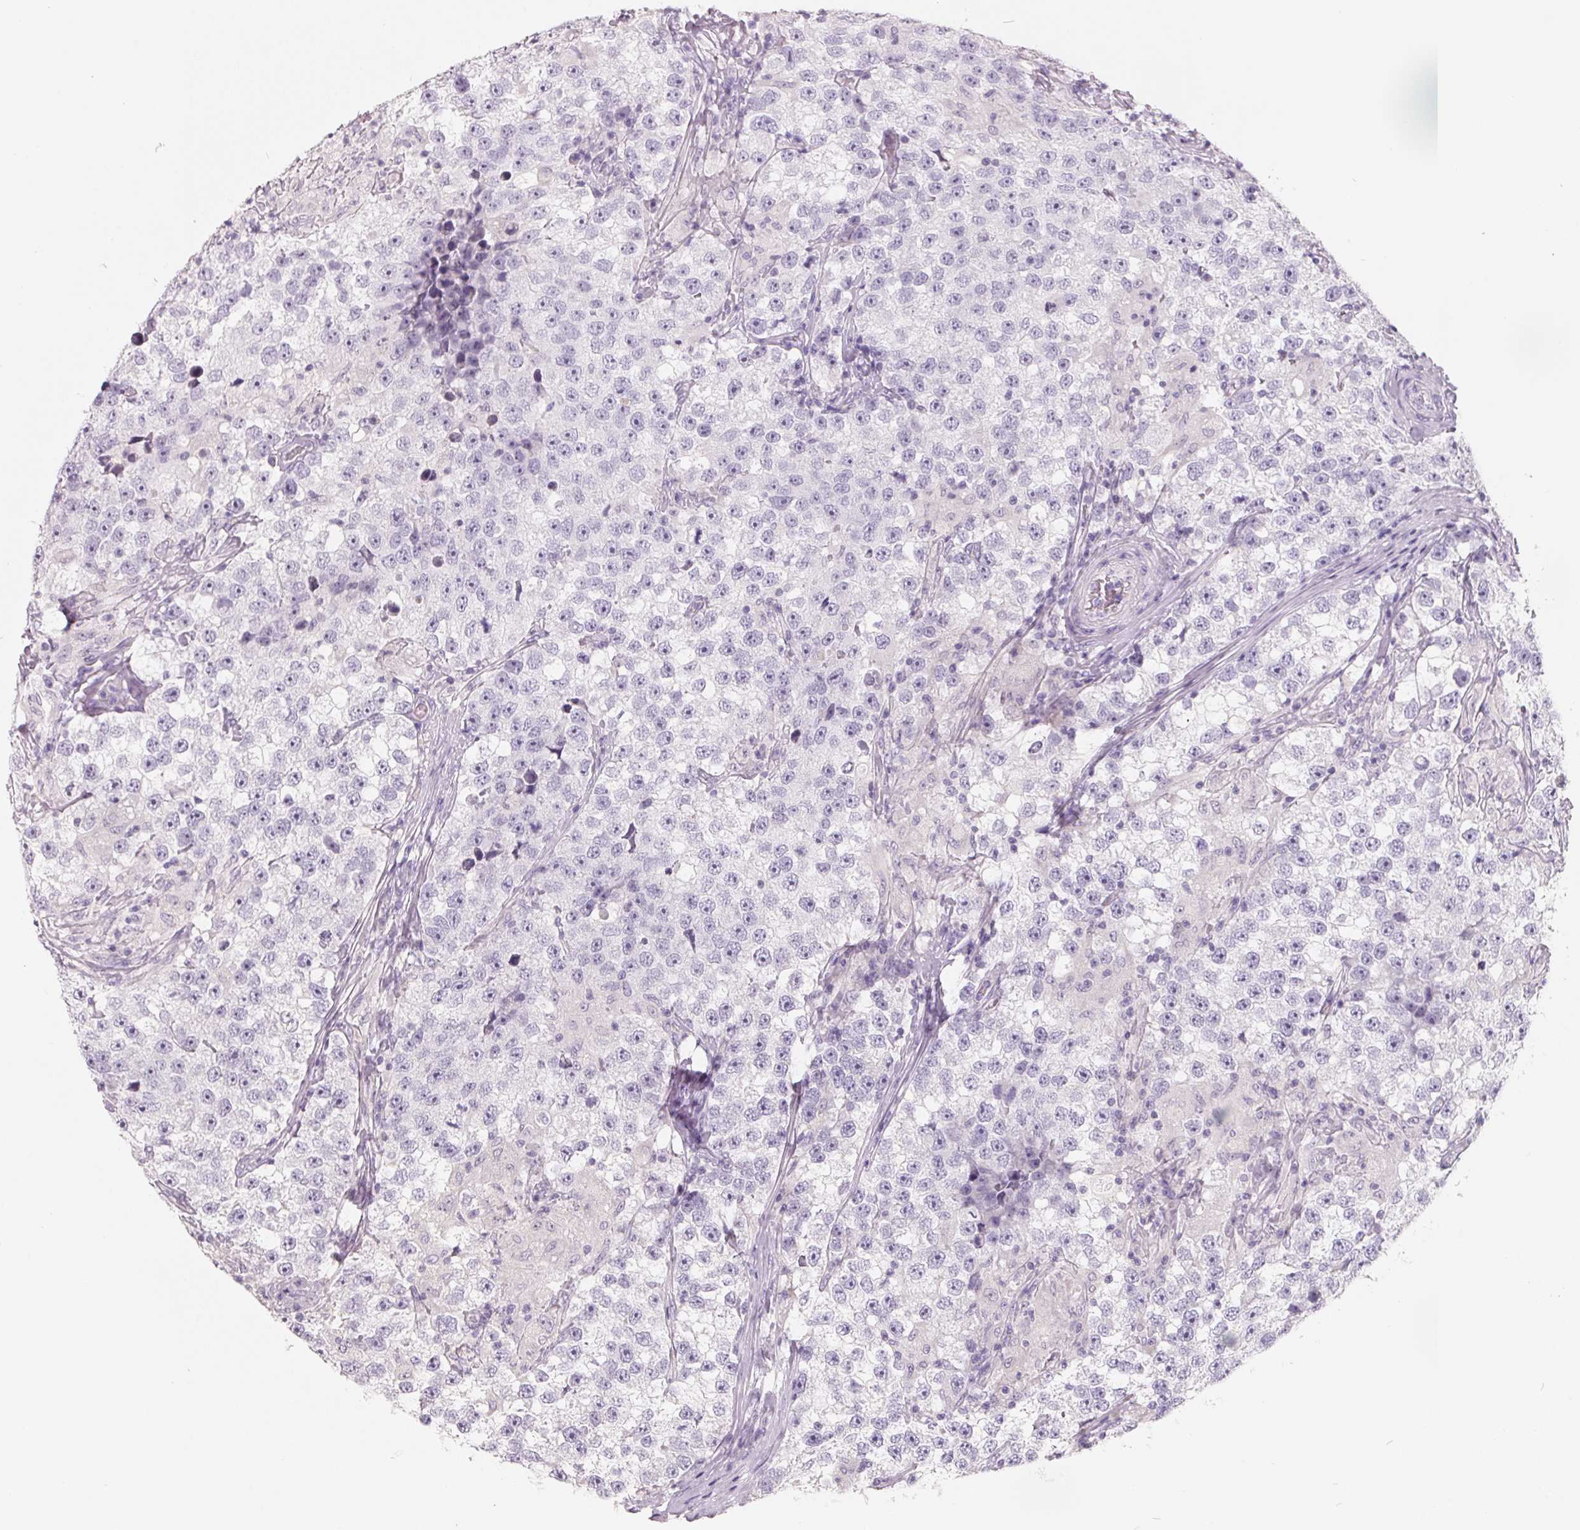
{"staining": {"intensity": "negative", "quantity": "none", "location": "none"}, "tissue": "testis cancer", "cell_type": "Tumor cells", "image_type": "cancer", "snomed": [{"axis": "morphology", "description": "Seminoma, NOS"}, {"axis": "topography", "description": "Testis"}], "caption": "Immunohistochemistry (IHC) of human seminoma (testis) shows no staining in tumor cells.", "gene": "FTCD", "patient": {"sex": "male", "age": 46}}